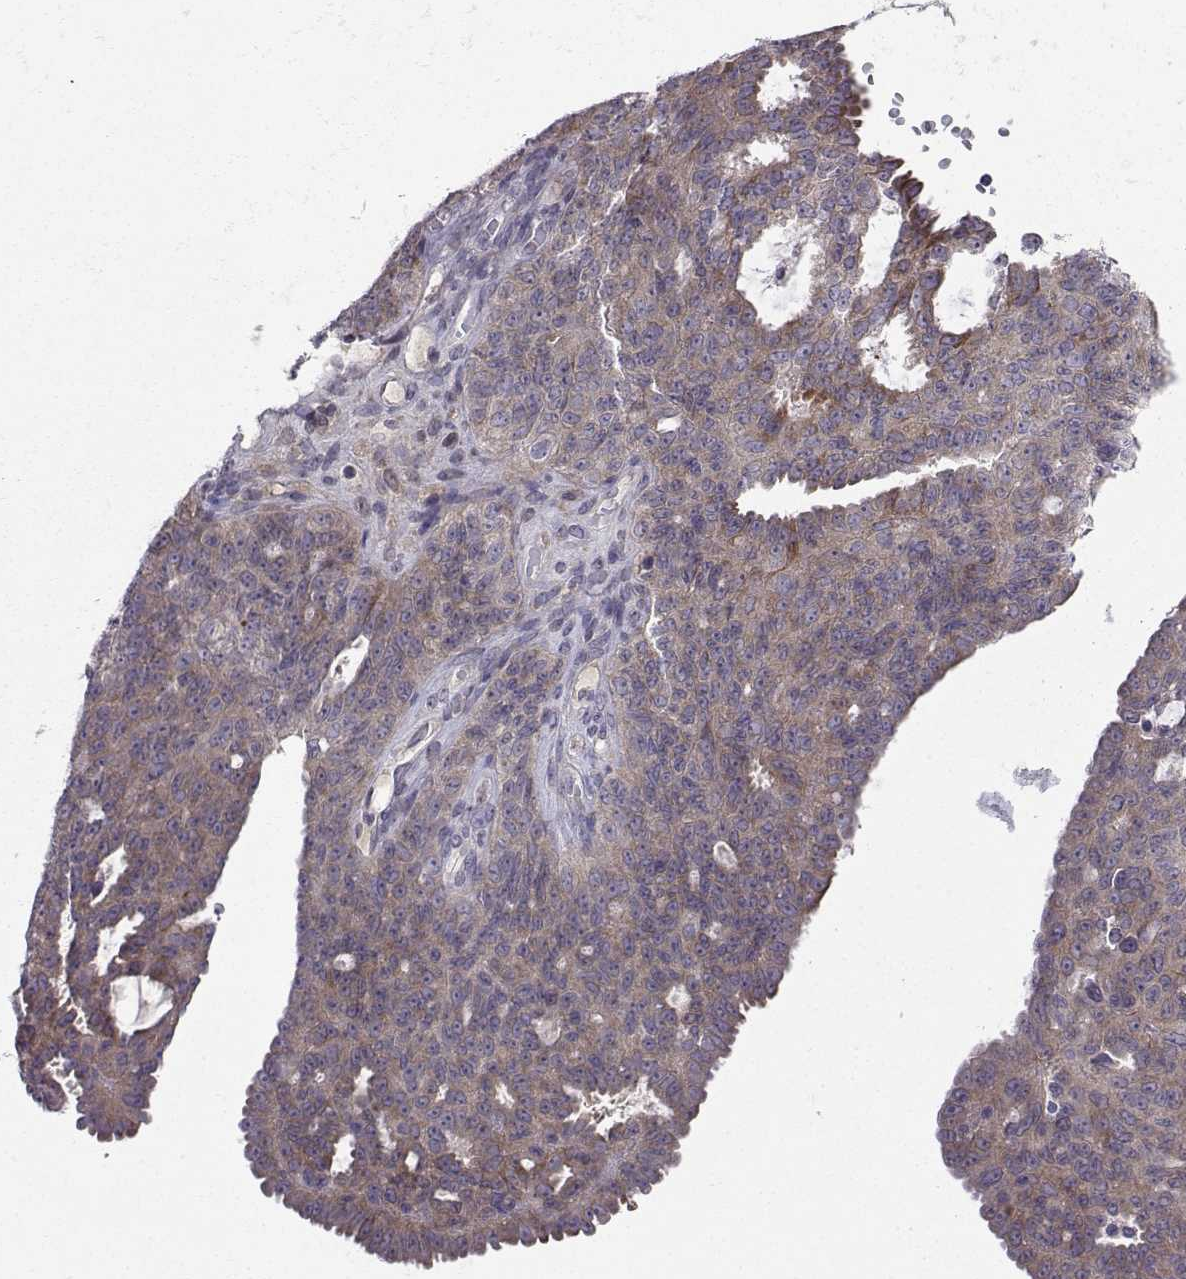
{"staining": {"intensity": "moderate", "quantity": "25%-75%", "location": "cytoplasmic/membranous"}, "tissue": "ovarian cancer", "cell_type": "Tumor cells", "image_type": "cancer", "snomed": [{"axis": "morphology", "description": "Cystadenocarcinoma, serous, NOS"}, {"axis": "topography", "description": "Ovary"}], "caption": "This is an image of IHC staining of ovarian serous cystadenocarcinoma, which shows moderate positivity in the cytoplasmic/membranous of tumor cells.", "gene": "STXBP5", "patient": {"sex": "female", "age": 71}}